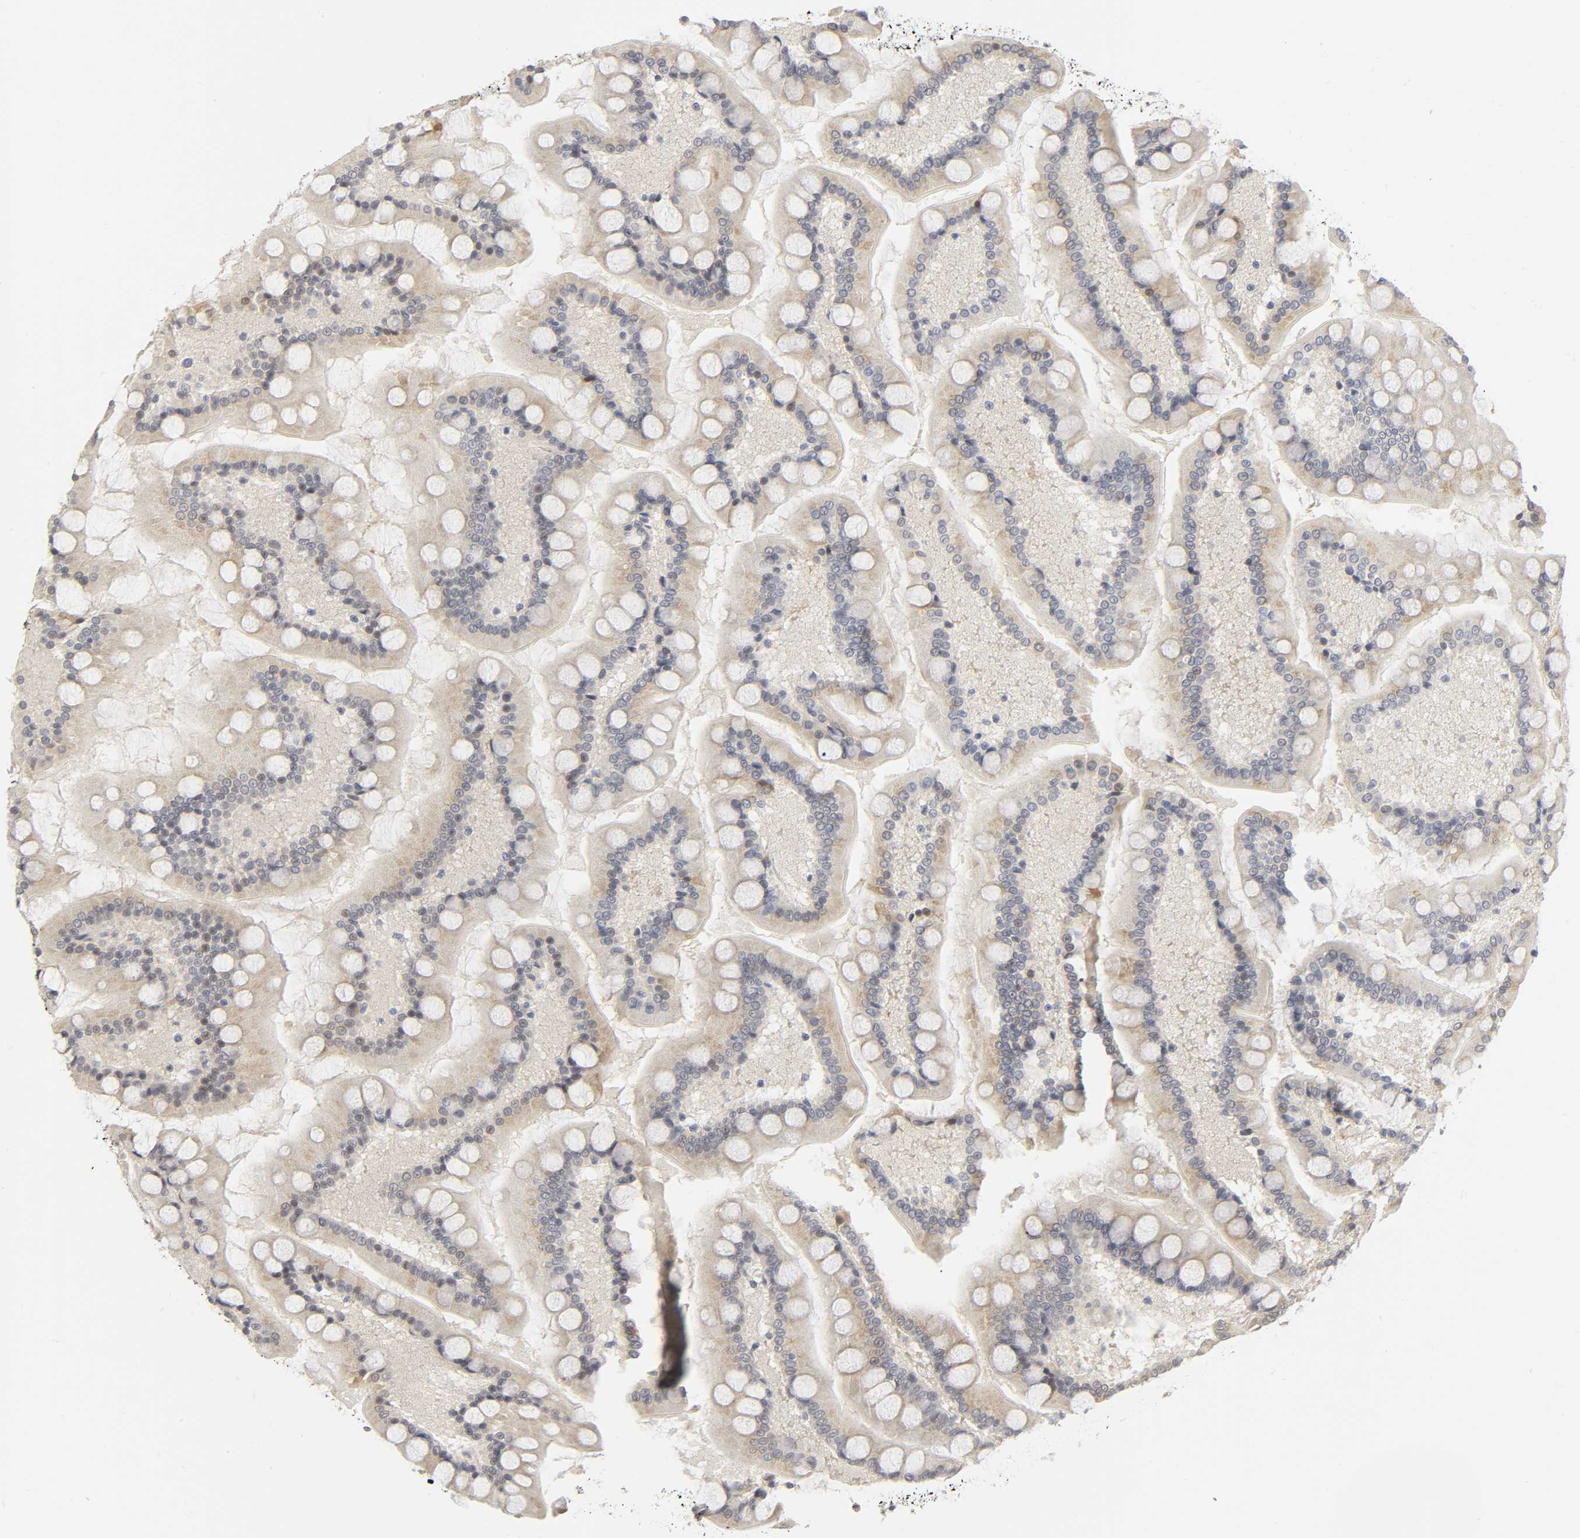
{"staining": {"intensity": "weak", "quantity": "25%-75%", "location": "cytoplasmic/membranous"}, "tissue": "small intestine", "cell_type": "Glandular cells", "image_type": "normal", "snomed": [{"axis": "morphology", "description": "Normal tissue, NOS"}, {"axis": "topography", "description": "Small intestine"}], "caption": "The histopathology image reveals immunohistochemical staining of unremarkable small intestine. There is weak cytoplasmic/membranous staining is identified in approximately 25%-75% of glandular cells.", "gene": "PDLIM3", "patient": {"sex": "male", "age": 41}}